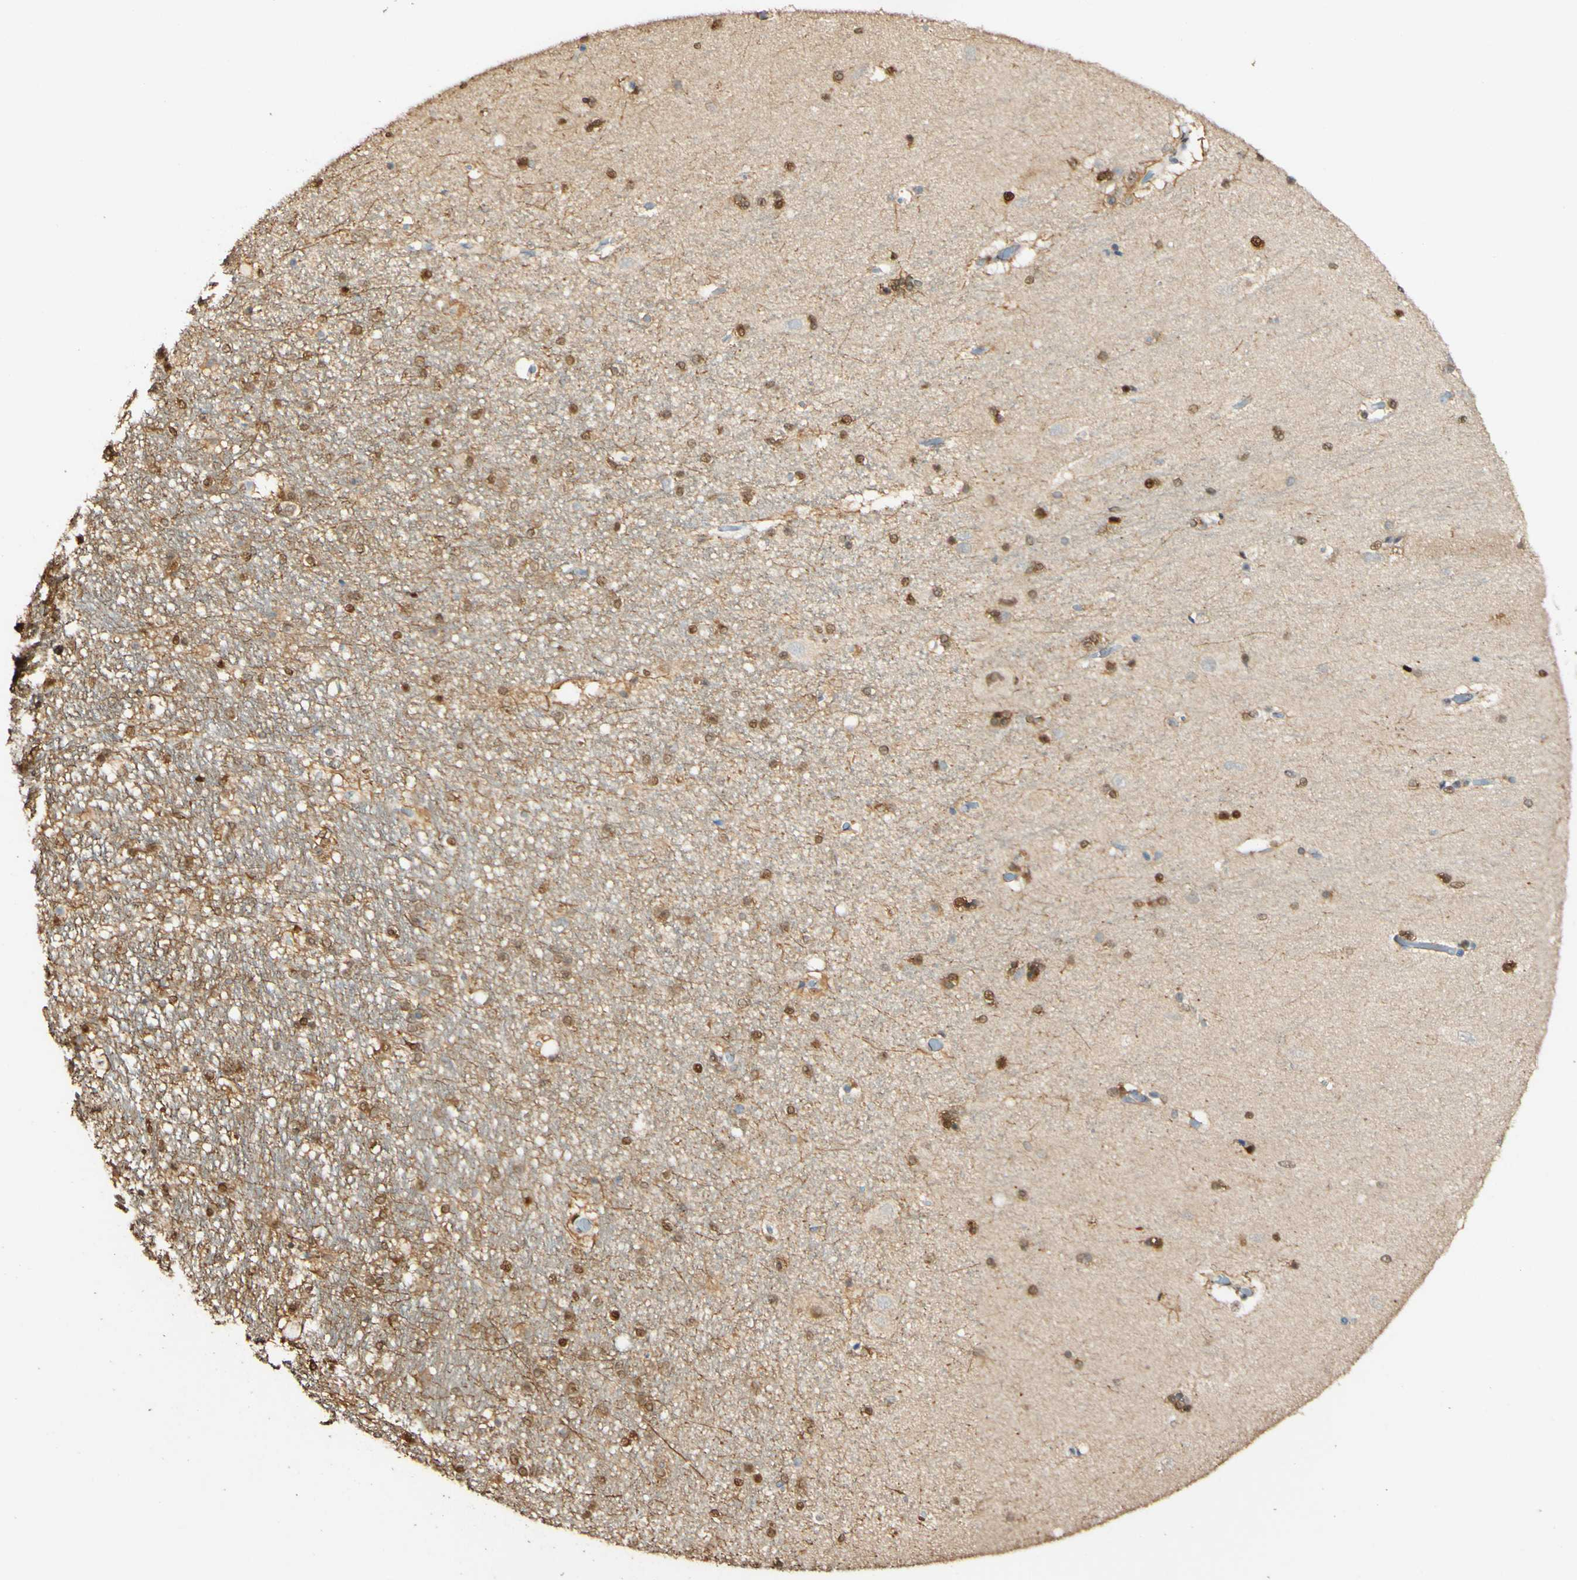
{"staining": {"intensity": "strong", "quantity": ">75%", "location": "nuclear"}, "tissue": "hippocampus", "cell_type": "Glial cells", "image_type": "normal", "snomed": [{"axis": "morphology", "description": "Normal tissue, NOS"}, {"axis": "topography", "description": "Hippocampus"}], "caption": "A high amount of strong nuclear expression is present in about >75% of glial cells in benign hippocampus.", "gene": "MAP3K4", "patient": {"sex": "female", "age": 54}}